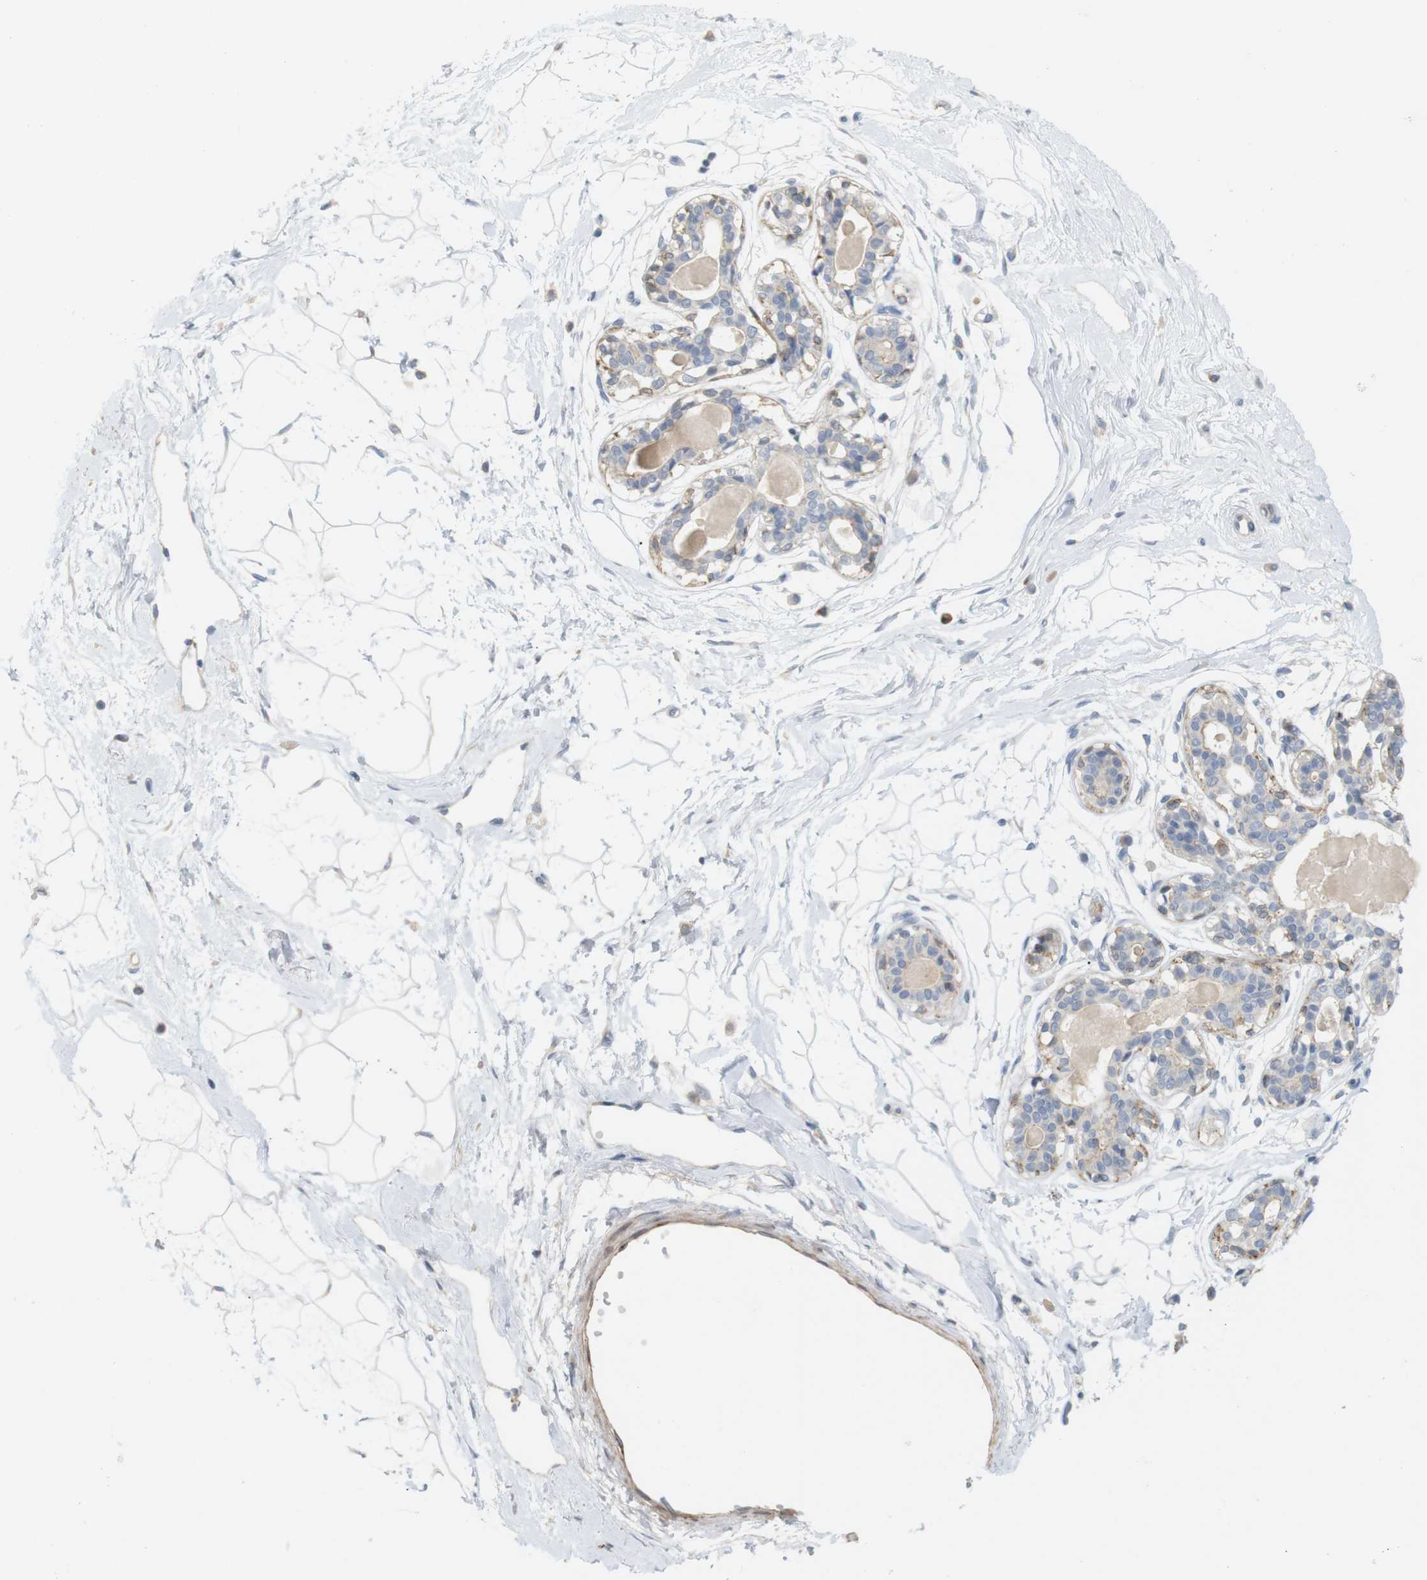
{"staining": {"intensity": "negative", "quantity": "none", "location": "none"}, "tissue": "breast", "cell_type": "Adipocytes", "image_type": "normal", "snomed": [{"axis": "morphology", "description": "Normal tissue, NOS"}, {"axis": "topography", "description": "Breast"}], "caption": "Breast stained for a protein using immunohistochemistry (IHC) demonstrates no positivity adipocytes.", "gene": "ITPR1", "patient": {"sex": "female", "age": 45}}